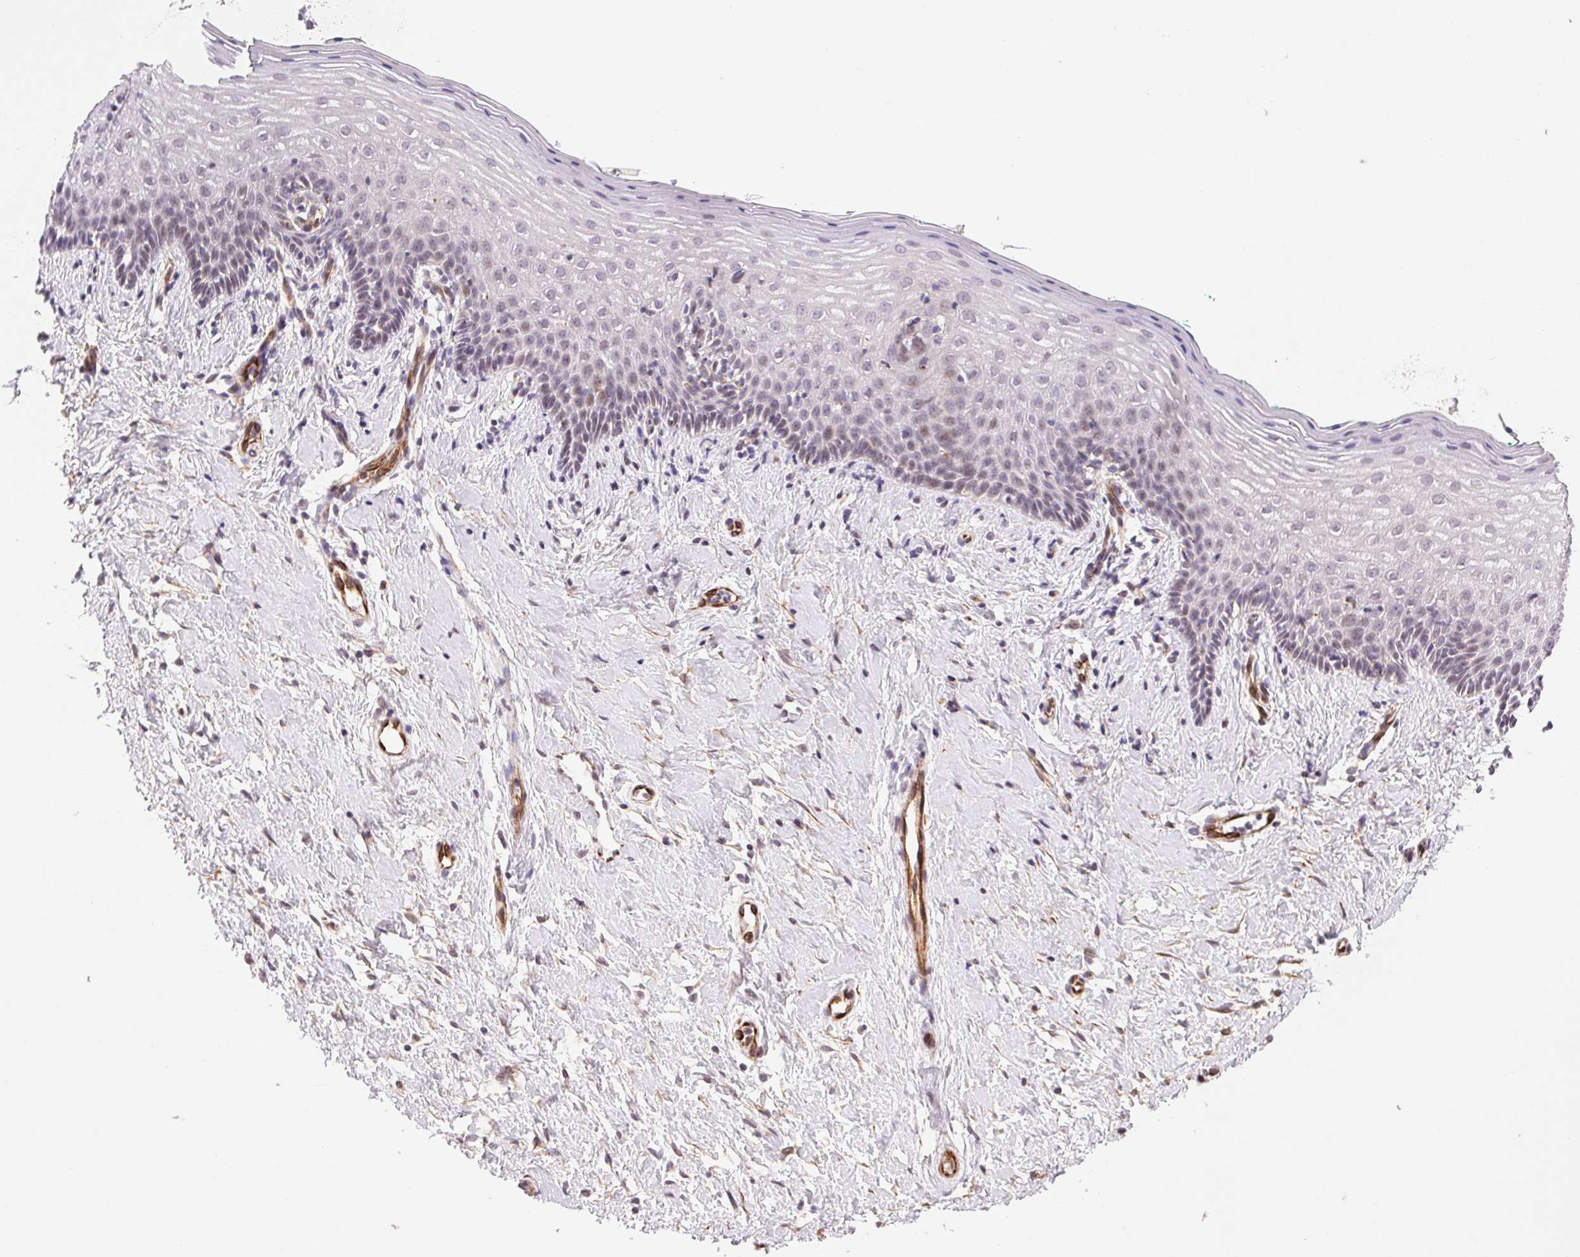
{"staining": {"intensity": "negative", "quantity": "none", "location": "none"}, "tissue": "vagina", "cell_type": "Squamous epithelial cells", "image_type": "normal", "snomed": [{"axis": "morphology", "description": "Normal tissue, NOS"}, {"axis": "topography", "description": "Vagina"}], "caption": "Photomicrograph shows no significant protein staining in squamous epithelial cells of benign vagina.", "gene": "GYG2", "patient": {"sex": "female", "age": 42}}